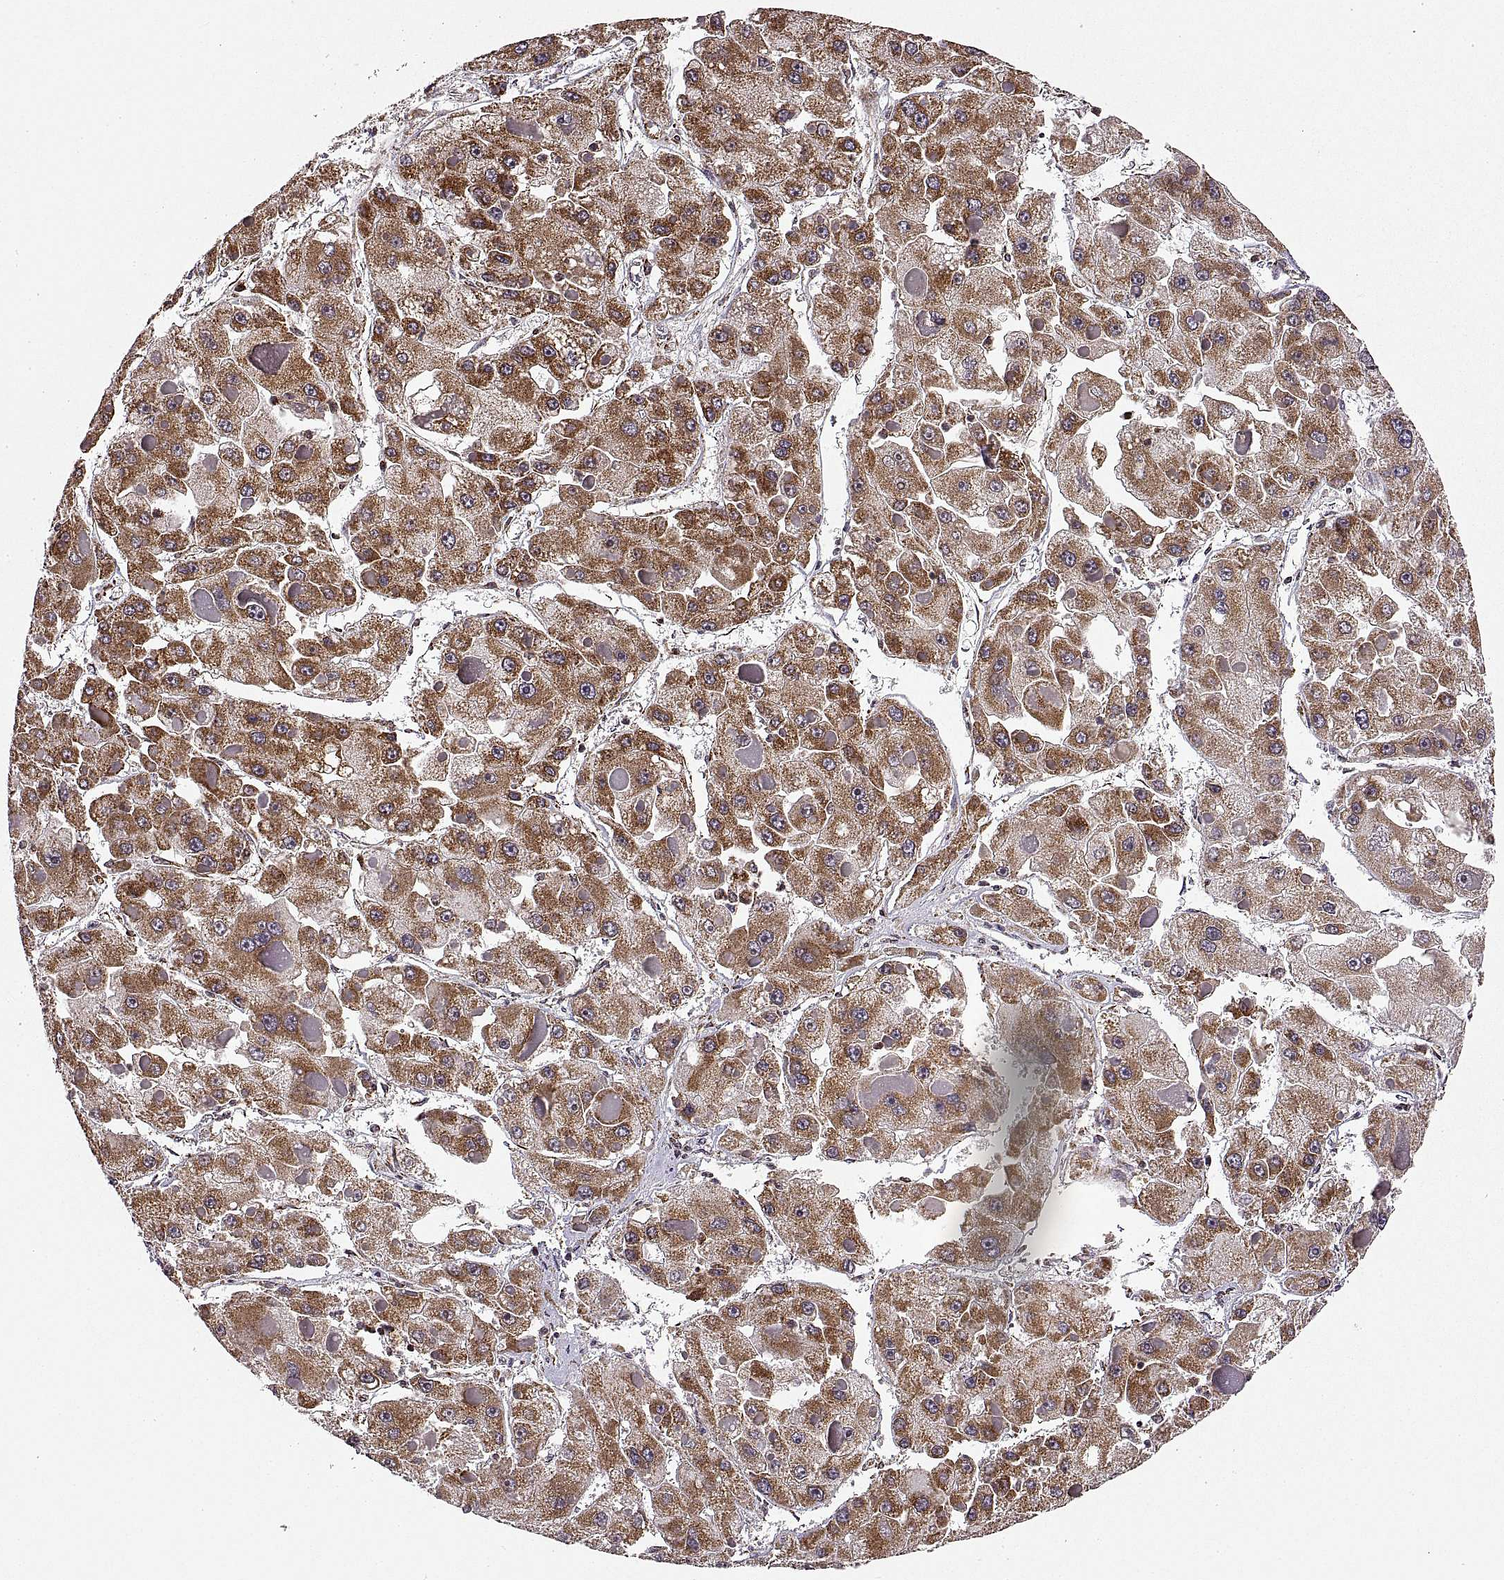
{"staining": {"intensity": "moderate", "quantity": ">75%", "location": "cytoplasmic/membranous"}, "tissue": "liver cancer", "cell_type": "Tumor cells", "image_type": "cancer", "snomed": [{"axis": "morphology", "description": "Carcinoma, Hepatocellular, NOS"}, {"axis": "topography", "description": "Liver"}], "caption": "There is medium levels of moderate cytoplasmic/membranous positivity in tumor cells of hepatocellular carcinoma (liver), as demonstrated by immunohistochemical staining (brown color).", "gene": "MANBAL", "patient": {"sex": "female", "age": 73}}